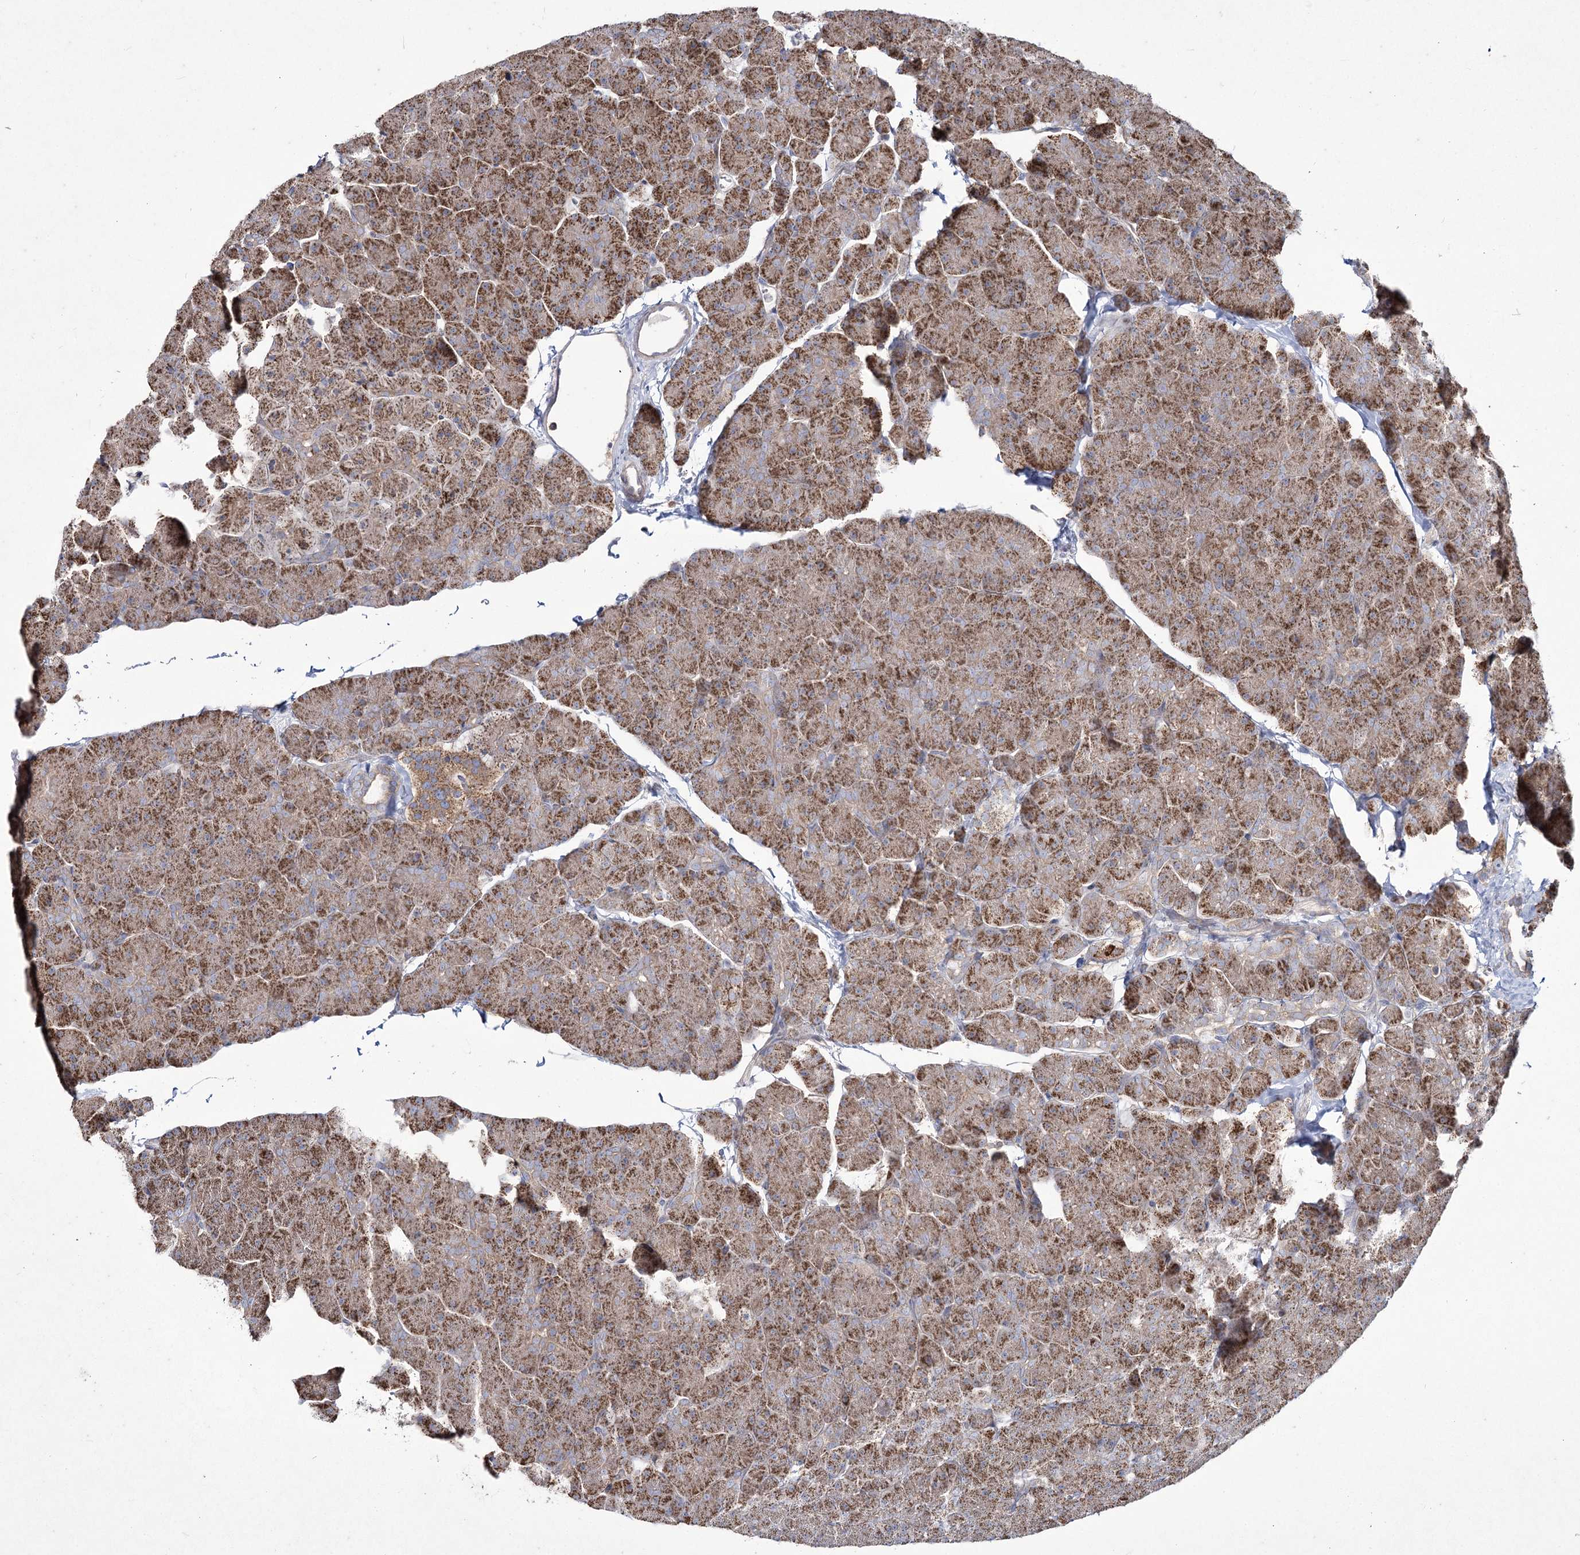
{"staining": {"intensity": "strong", "quantity": ">75%", "location": "cytoplasmic/membranous"}, "tissue": "pancreas", "cell_type": "Exocrine glandular cells", "image_type": "normal", "snomed": [{"axis": "morphology", "description": "Normal tissue, NOS"}, {"axis": "topography", "description": "Pancreas"}], "caption": "This photomicrograph displays benign pancreas stained with immunohistochemistry to label a protein in brown. The cytoplasmic/membranous of exocrine glandular cells show strong positivity for the protein. Nuclei are counter-stained blue.", "gene": "SH3TC1", "patient": {"sex": "male", "age": 36}}